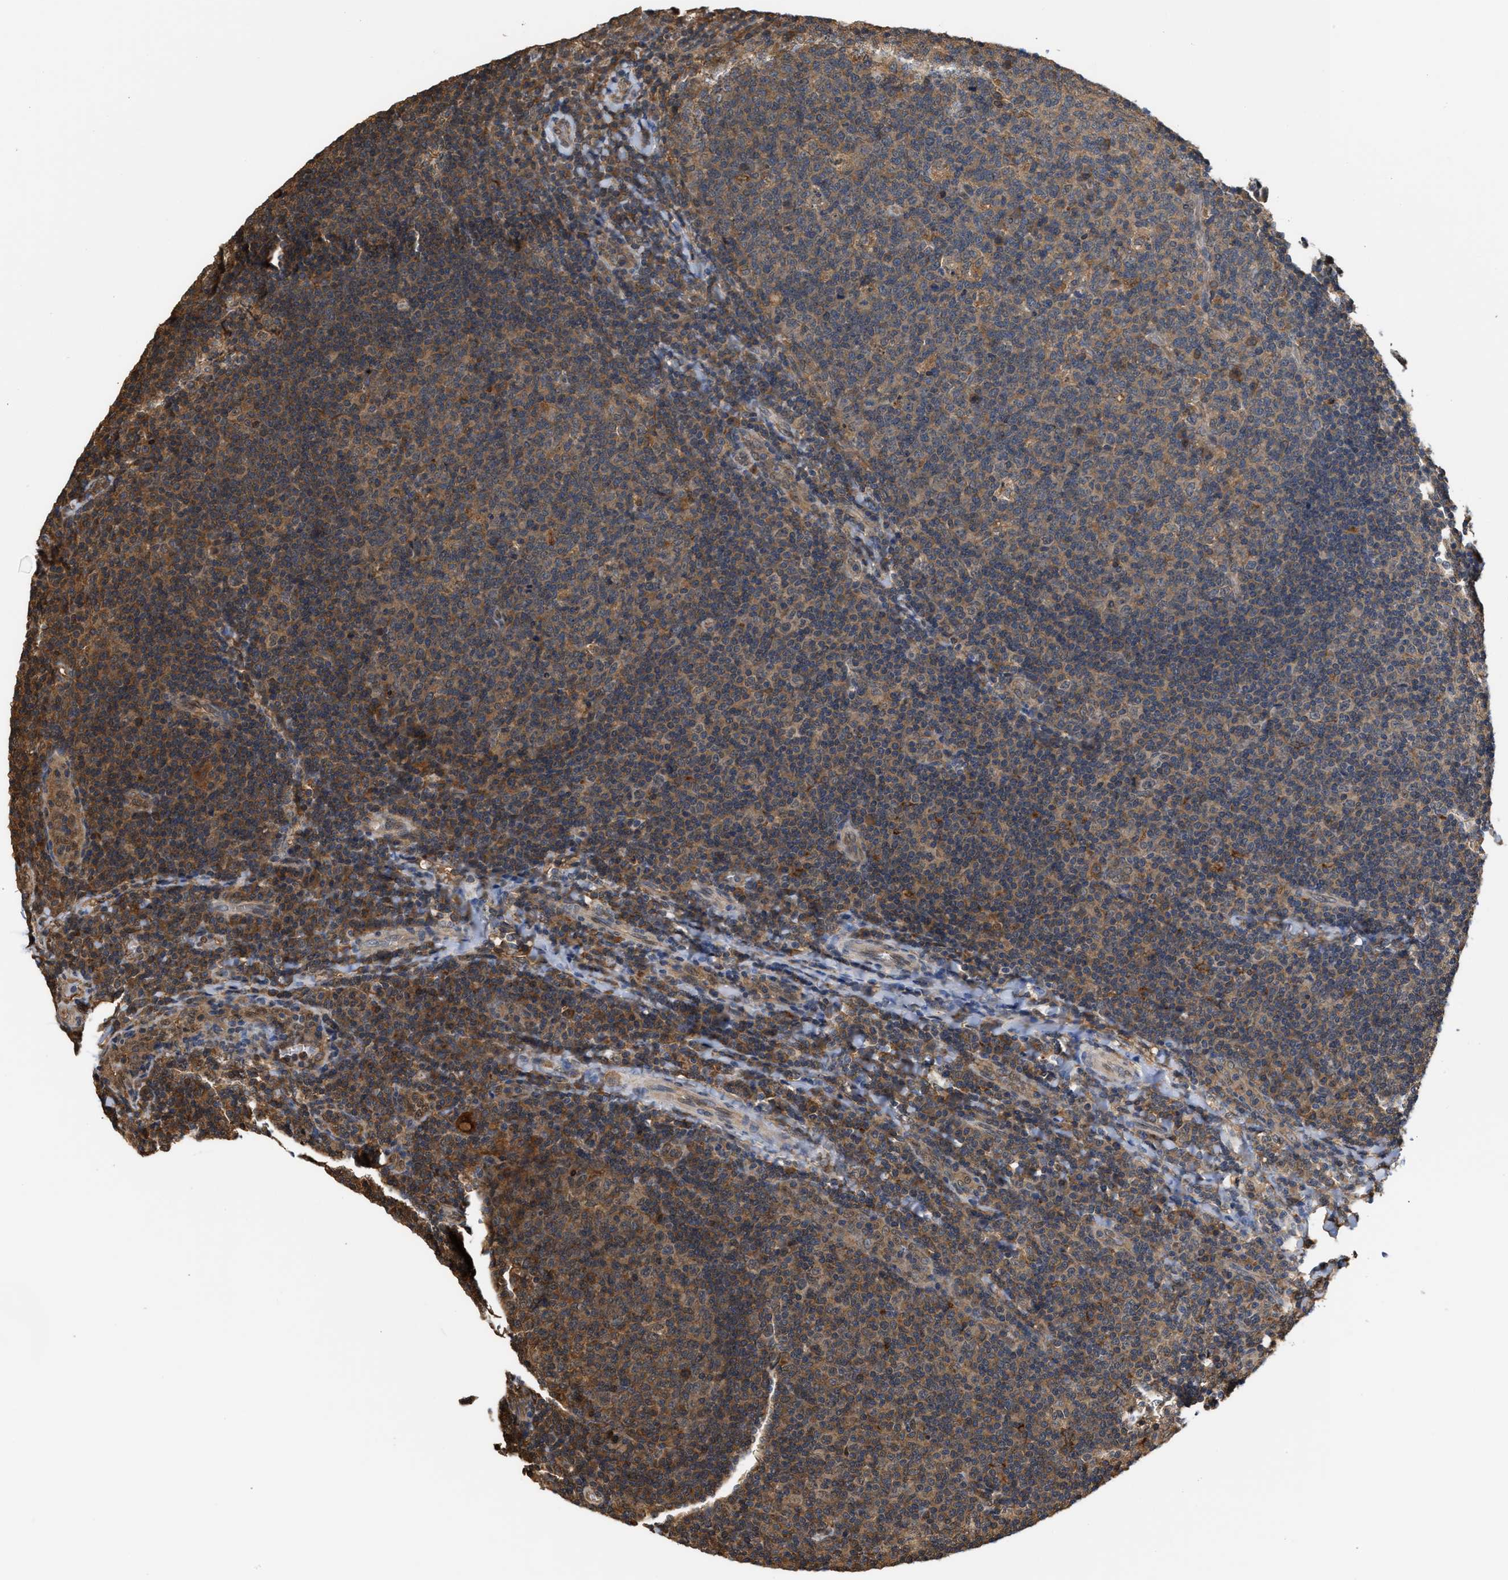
{"staining": {"intensity": "moderate", "quantity": ">75%", "location": "cytoplasmic/membranous"}, "tissue": "tonsil", "cell_type": "Germinal center cells", "image_type": "normal", "snomed": [{"axis": "morphology", "description": "Normal tissue, NOS"}, {"axis": "topography", "description": "Tonsil"}], "caption": "Immunohistochemical staining of normal human tonsil demonstrates >75% levels of moderate cytoplasmic/membranous protein positivity in approximately >75% of germinal center cells.", "gene": "SCAI", "patient": {"sex": "male", "age": 17}}